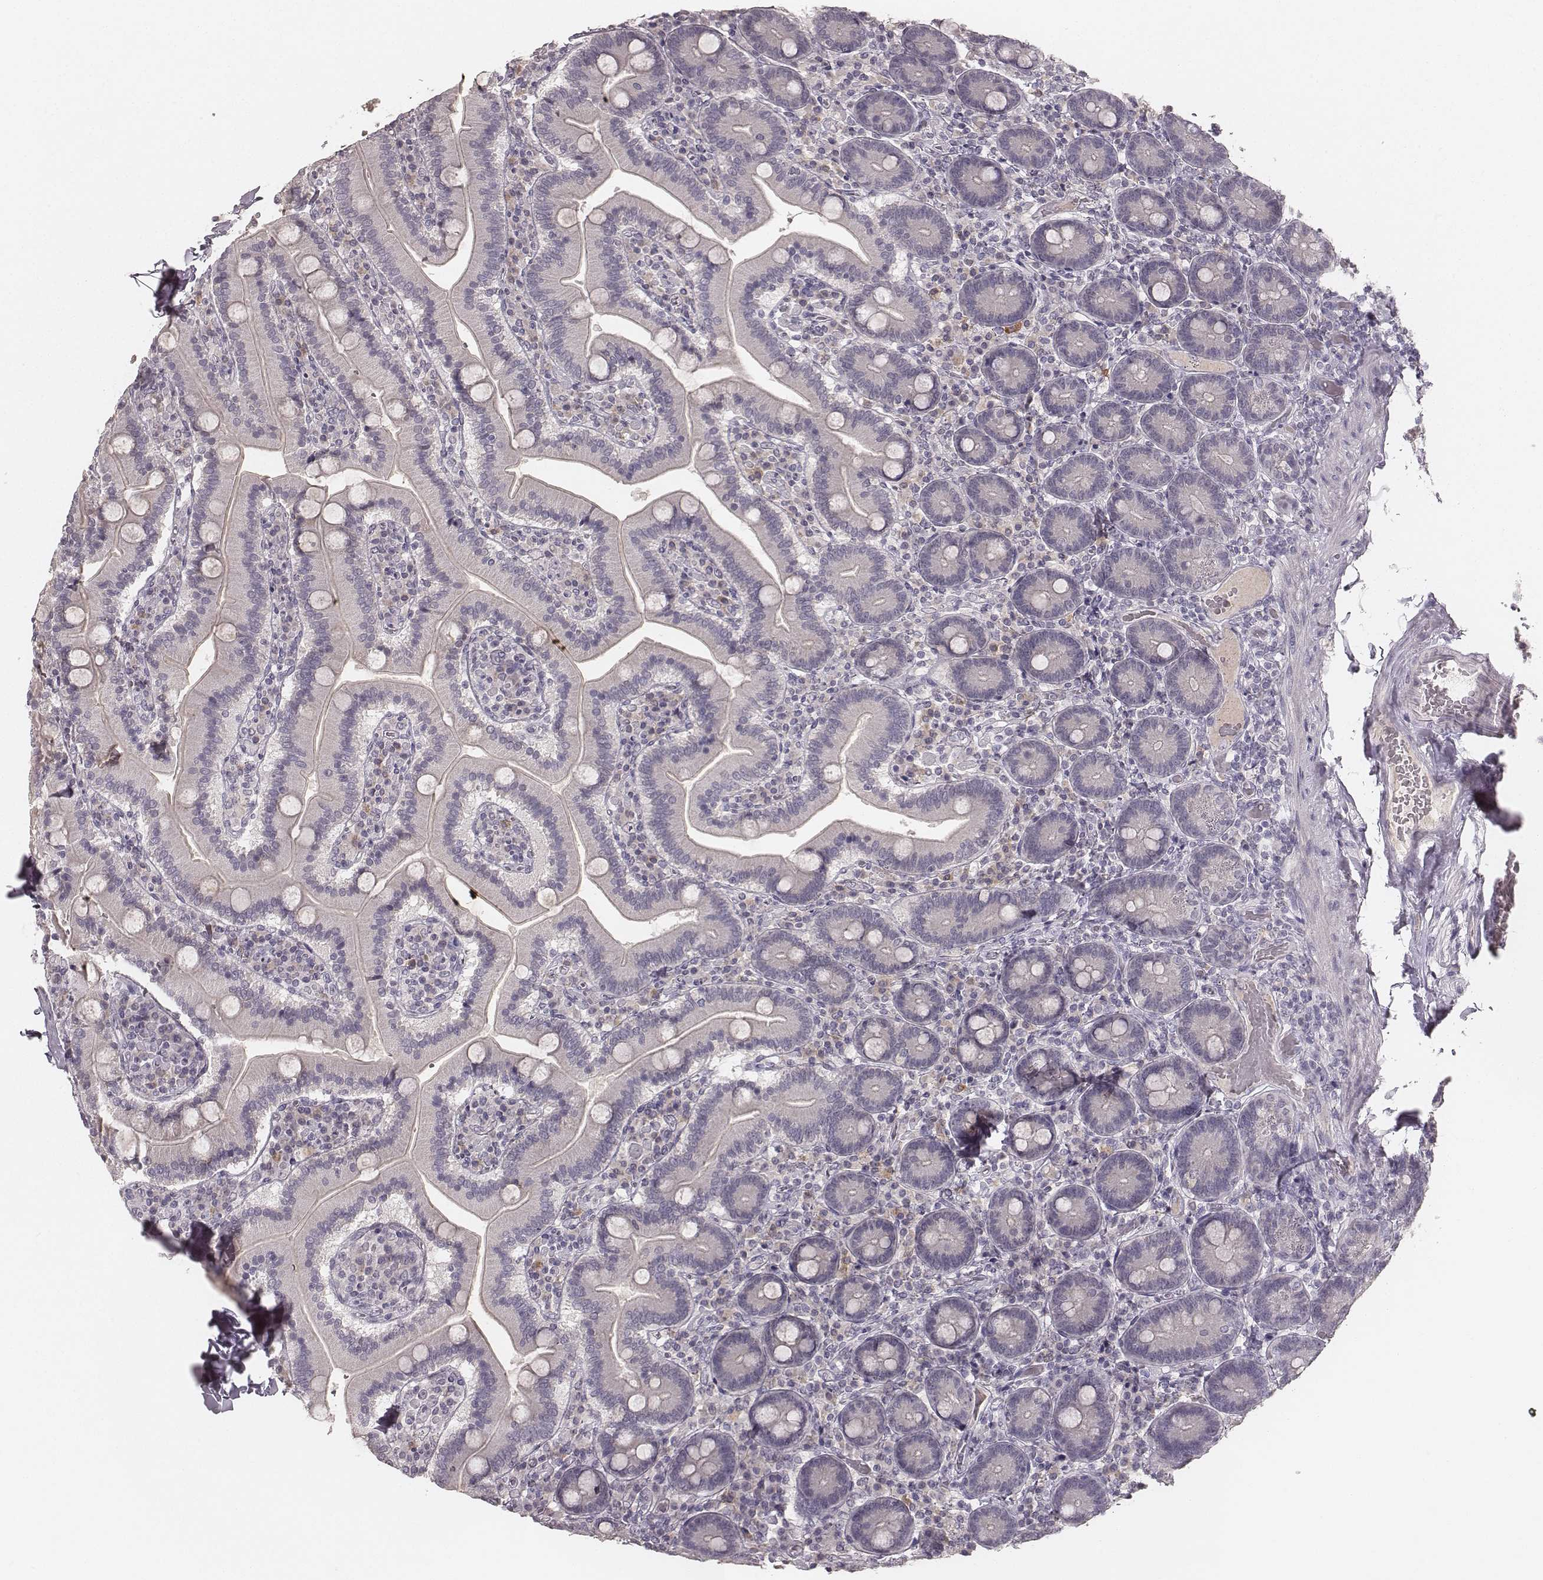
{"staining": {"intensity": "negative", "quantity": "none", "location": "none"}, "tissue": "duodenum", "cell_type": "Glandular cells", "image_type": "normal", "snomed": [{"axis": "morphology", "description": "Normal tissue, NOS"}, {"axis": "topography", "description": "Duodenum"}], "caption": "Immunohistochemistry (IHC) photomicrograph of normal duodenum stained for a protein (brown), which shows no expression in glandular cells.", "gene": "LY6K", "patient": {"sex": "female", "age": 62}}